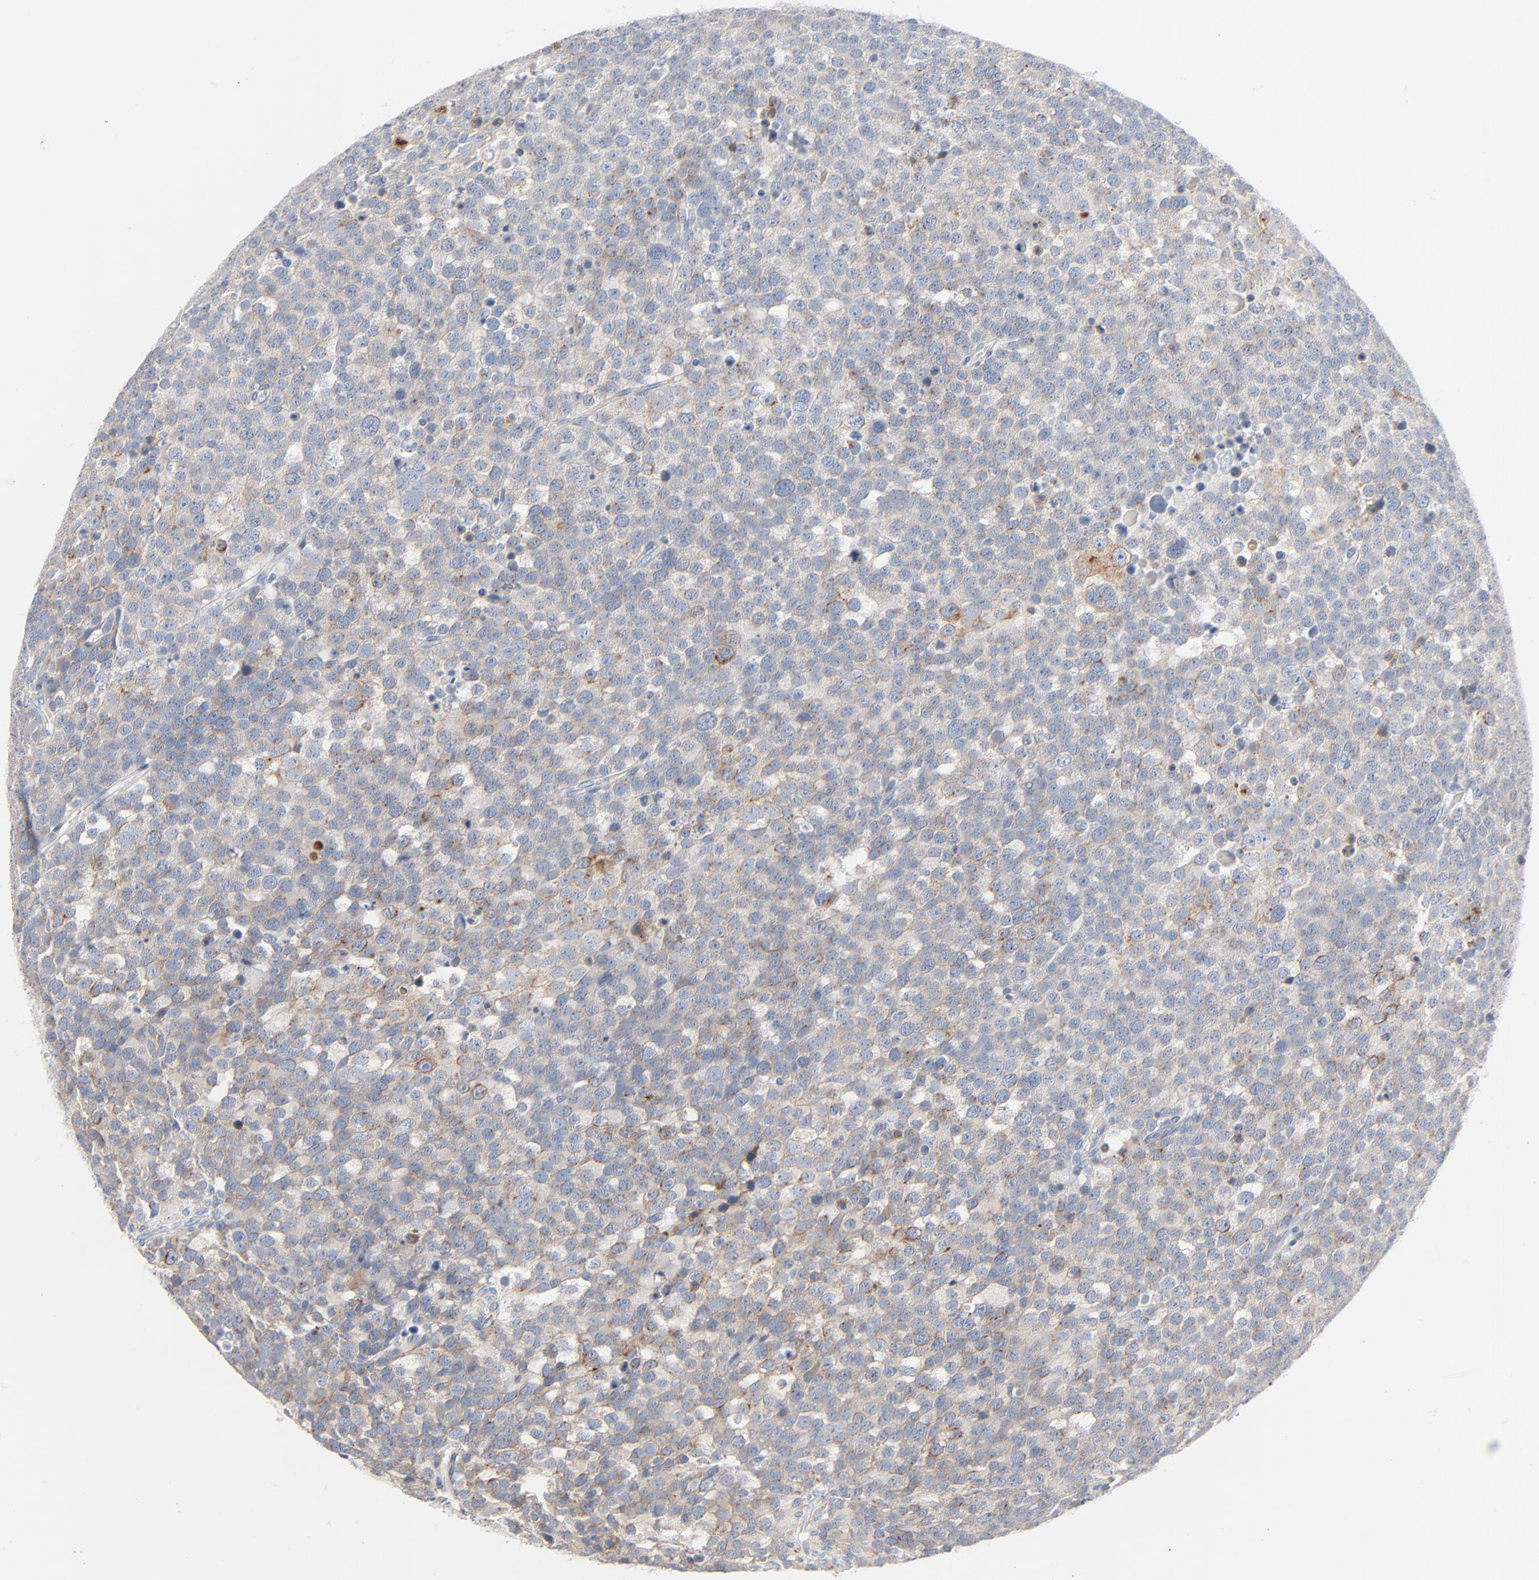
{"staining": {"intensity": "moderate", "quantity": "<25%", "location": "cytoplasmic/membranous"}, "tissue": "testis cancer", "cell_type": "Tumor cells", "image_type": "cancer", "snomed": [{"axis": "morphology", "description": "Seminoma, NOS"}, {"axis": "topography", "description": "Testis"}], "caption": "A brown stain shows moderate cytoplasmic/membranous expression of a protein in human seminoma (testis) tumor cells.", "gene": "IFT43", "patient": {"sex": "male", "age": 71}}